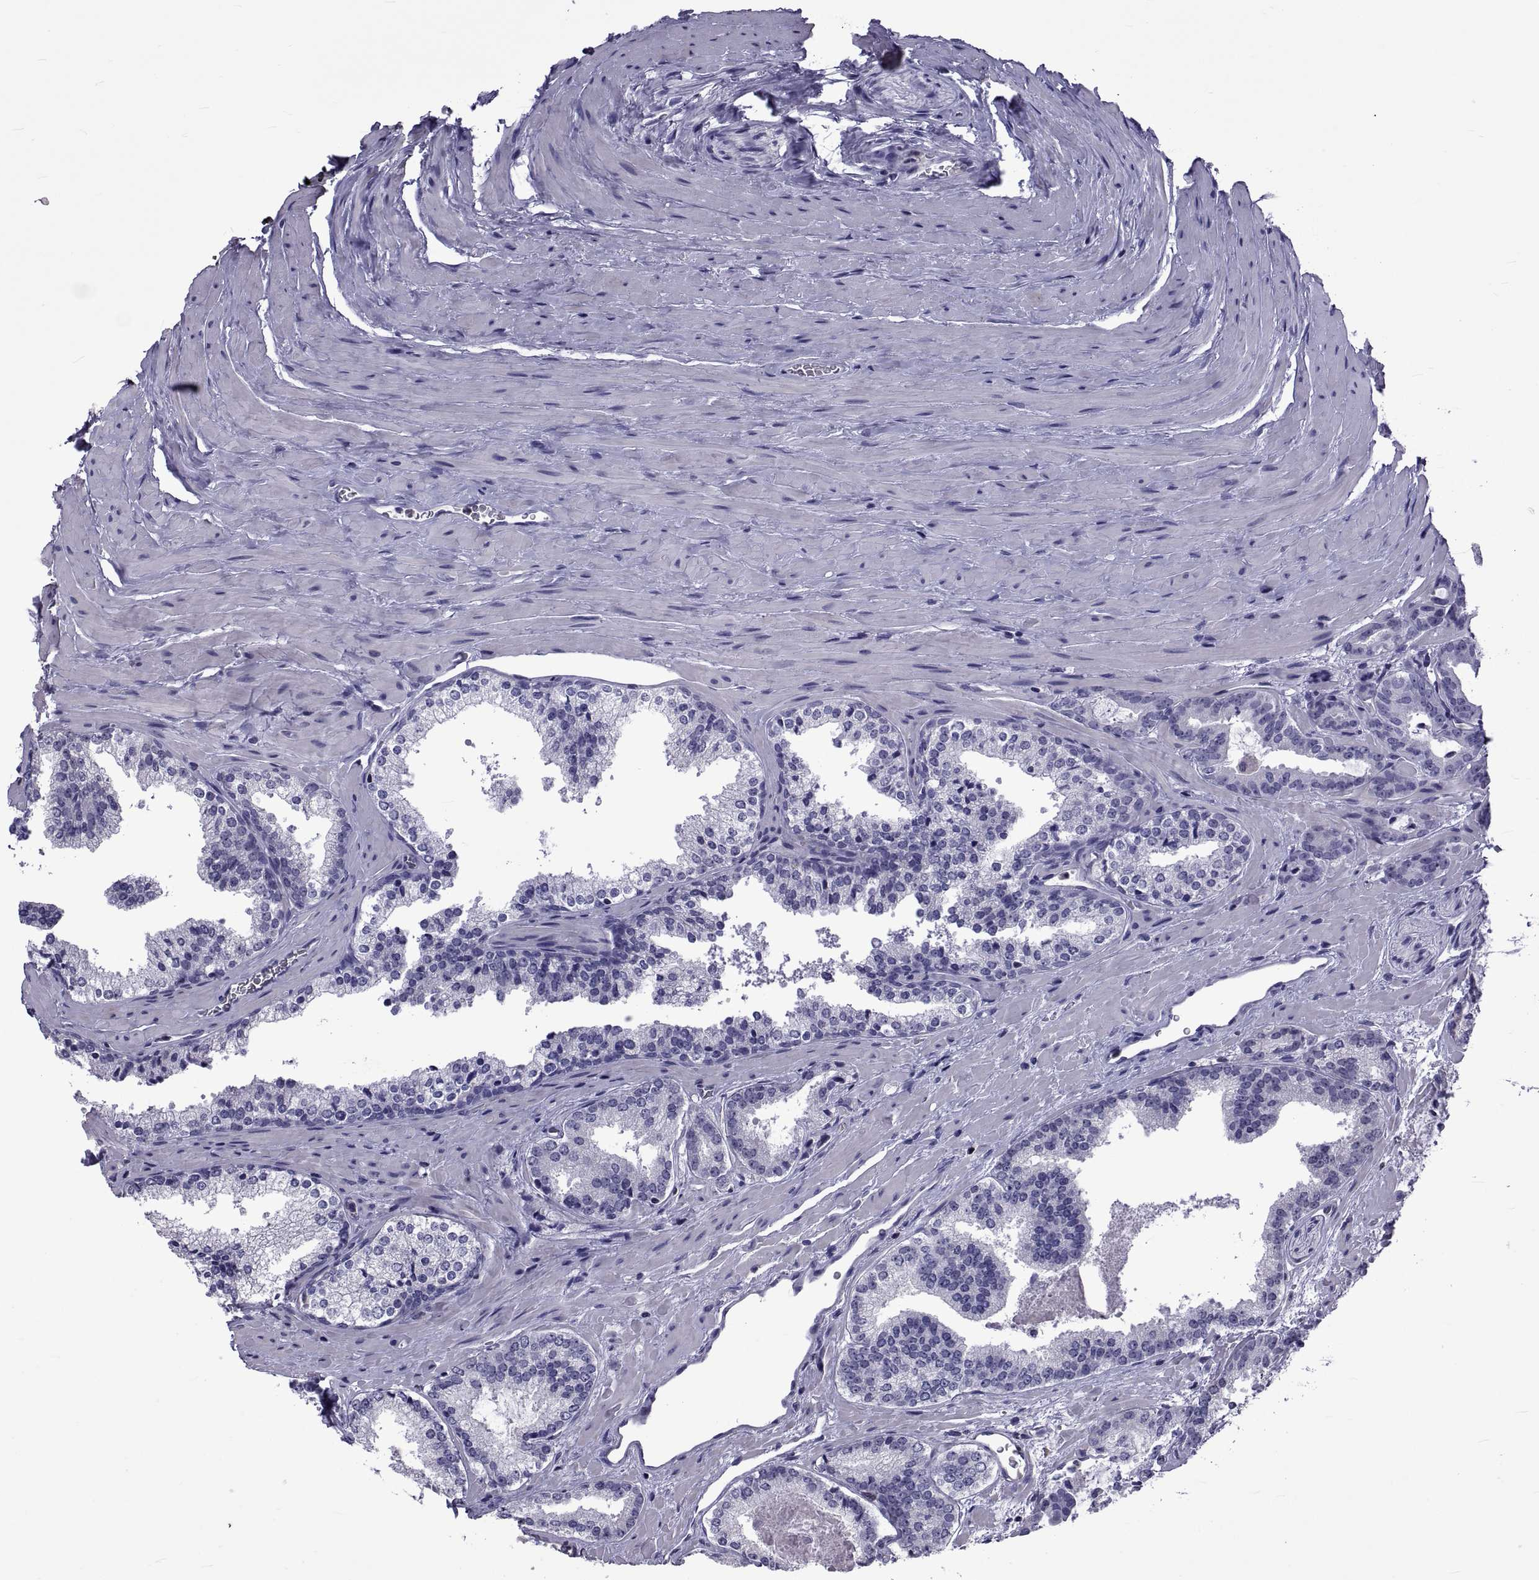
{"staining": {"intensity": "negative", "quantity": "none", "location": "none"}, "tissue": "prostate cancer", "cell_type": "Tumor cells", "image_type": "cancer", "snomed": [{"axis": "morphology", "description": "Adenocarcinoma, NOS"}, {"axis": "morphology", "description": "Adenocarcinoma, High grade"}, {"axis": "topography", "description": "Prostate"}], "caption": "Tumor cells are negative for protein expression in human adenocarcinoma (high-grade) (prostate). The staining was performed using DAB to visualize the protein expression in brown, while the nuclei were stained in blue with hematoxylin (Magnification: 20x).", "gene": "LCN9", "patient": {"sex": "male", "age": 62}}